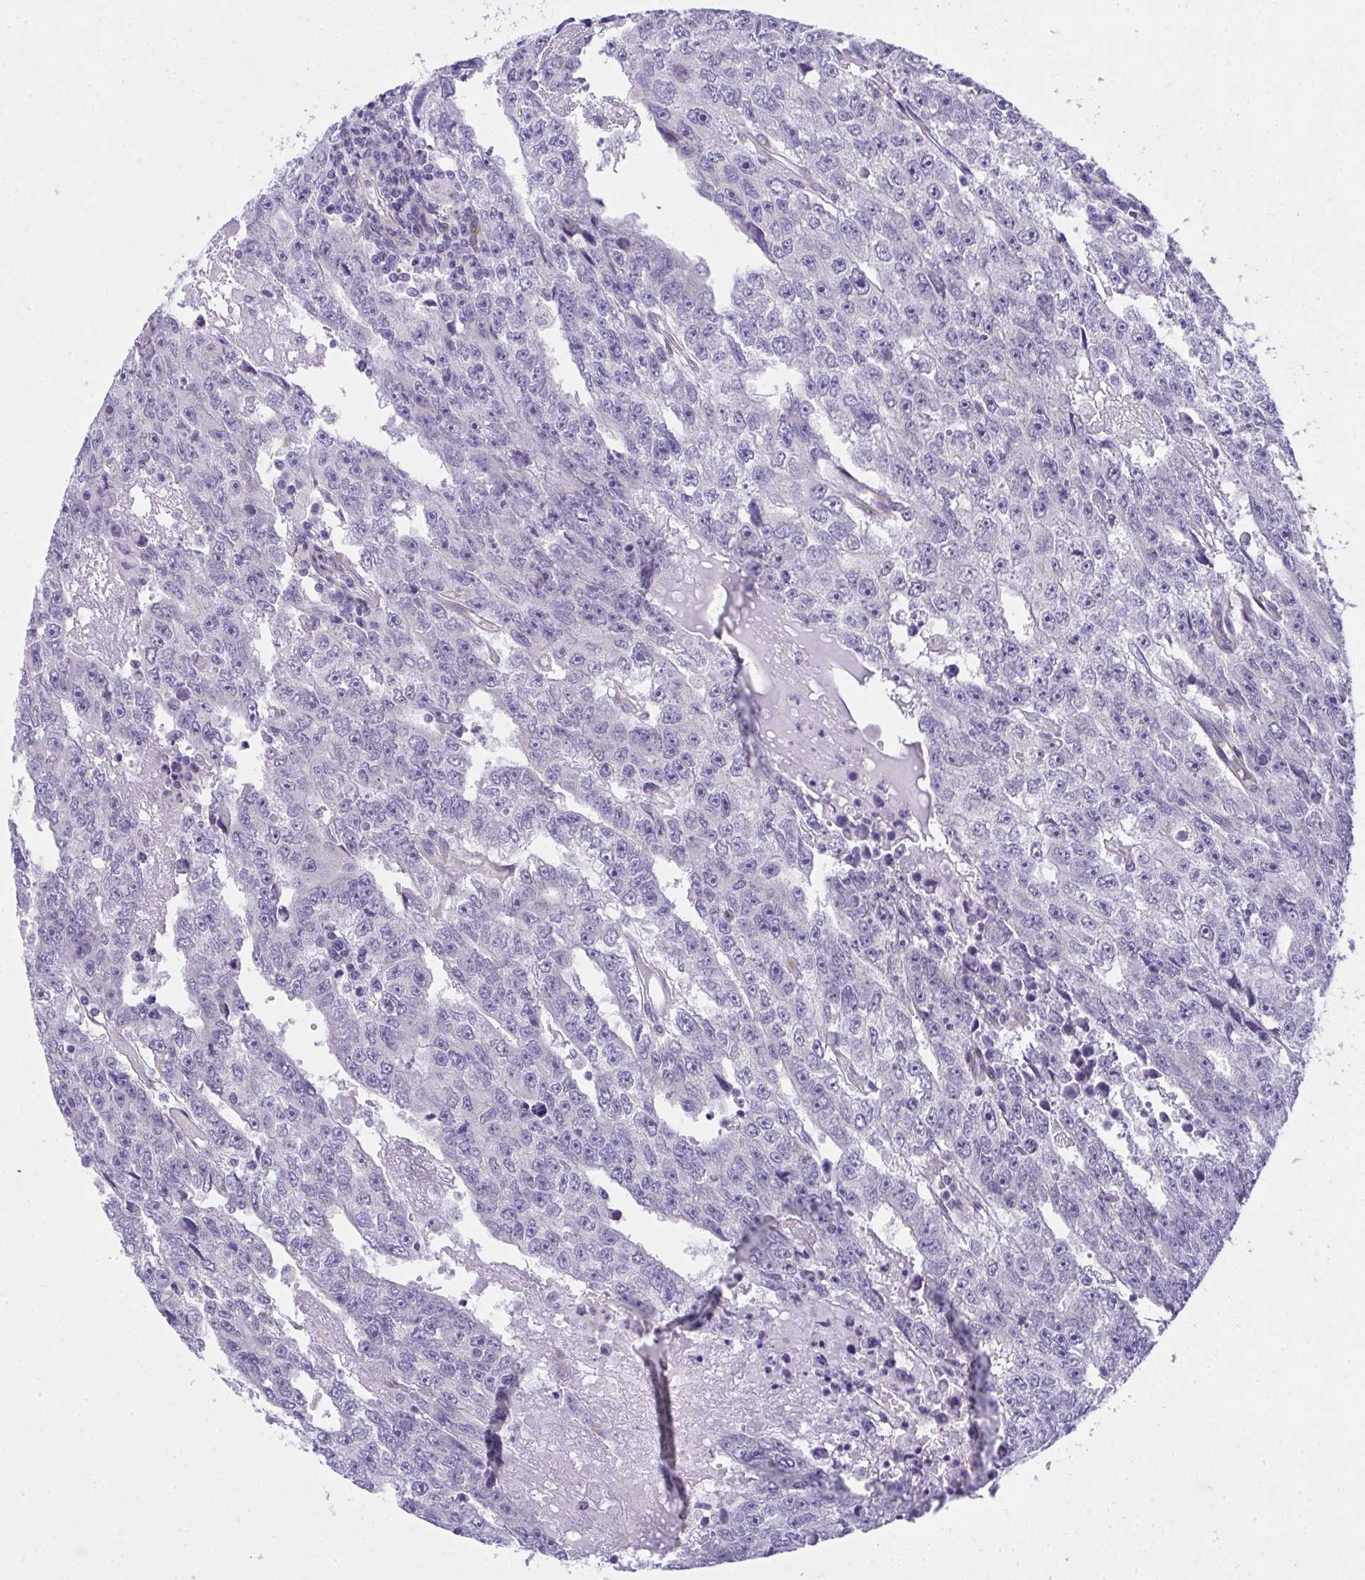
{"staining": {"intensity": "negative", "quantity": "none", "location": "none"}, "tissue": "testis cancer", "cell_type": "Tumor cells", "image_type": "cancer", "snomed": [{"axis": "morphology", "description": "Carcinoma, Embryonal, NOS"}, {"axis": "topography", "description": "Testis"}], "caption": "Protein analysis of embryonal carcinoma (testis) reveals no significant positivity in tumor cells. (DAB (3,3'-diaminobenzidine) IHC with hematoxylin counter stain).", "gene": "ADRA2C", "patient": {"sex": "male", "age": 20}}